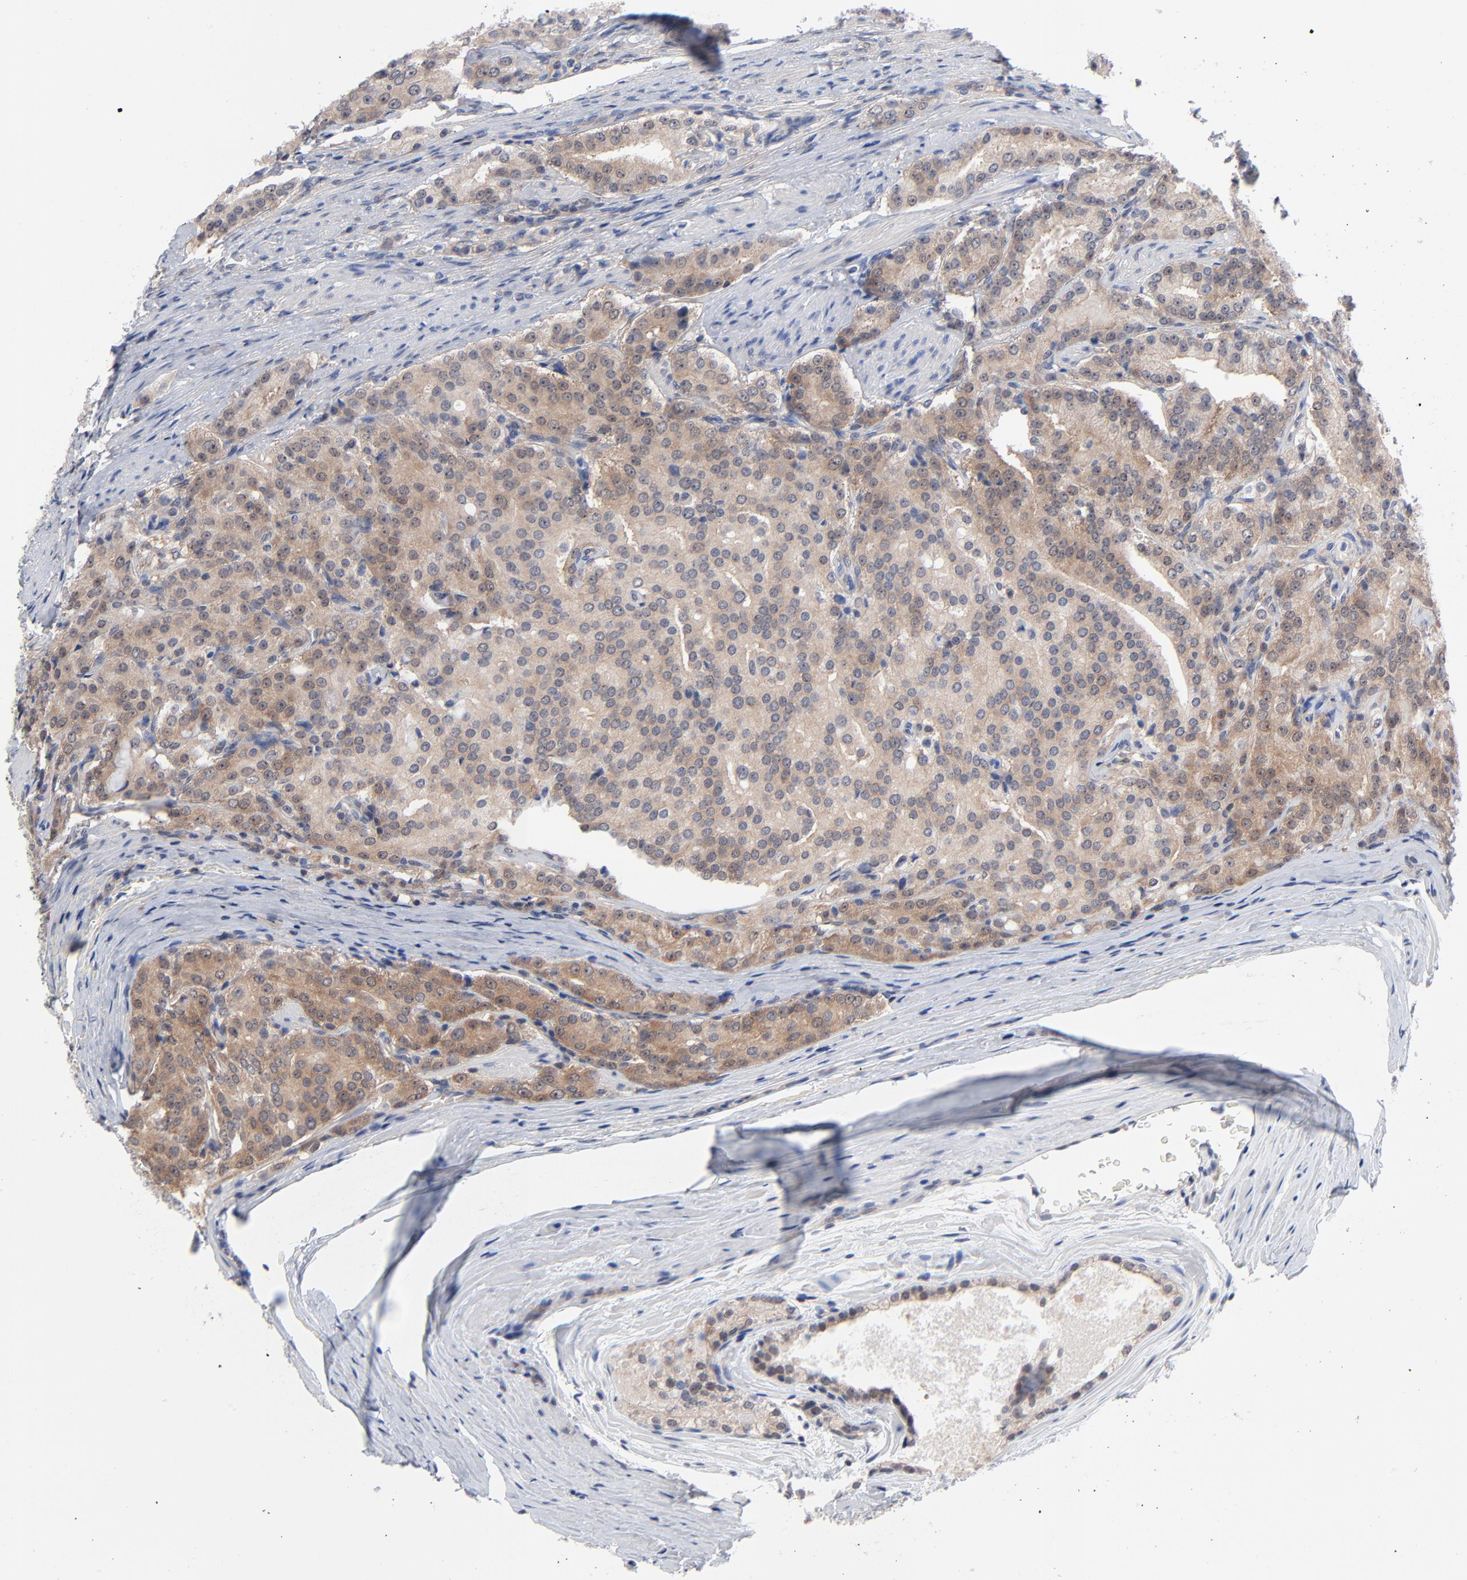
{"staining": {"intensity": "weak", "quantity": ">75%", "location": "cytoplasmic/membranous"}, "tissue": "prostate cancer", "cell_type": "Tumor cells", "image_type": "cancer", "snomed": [{"axis": "morphology", "description": "Adenocarcinoma, Medium grade"}, {"axis": "topography", "description": "Prostate"}], "caption": "A high-resolution histopathology image shows immunohistochemistry (IHC) staining of prostate cancer (adenocarcinoma (medium-grade)), which exhibits weak cytoplasmic/membranous expression in about >75% of tumor cells.", "gene": "RPS6KB1", "patient": {"sex": "male", "age": 72}}